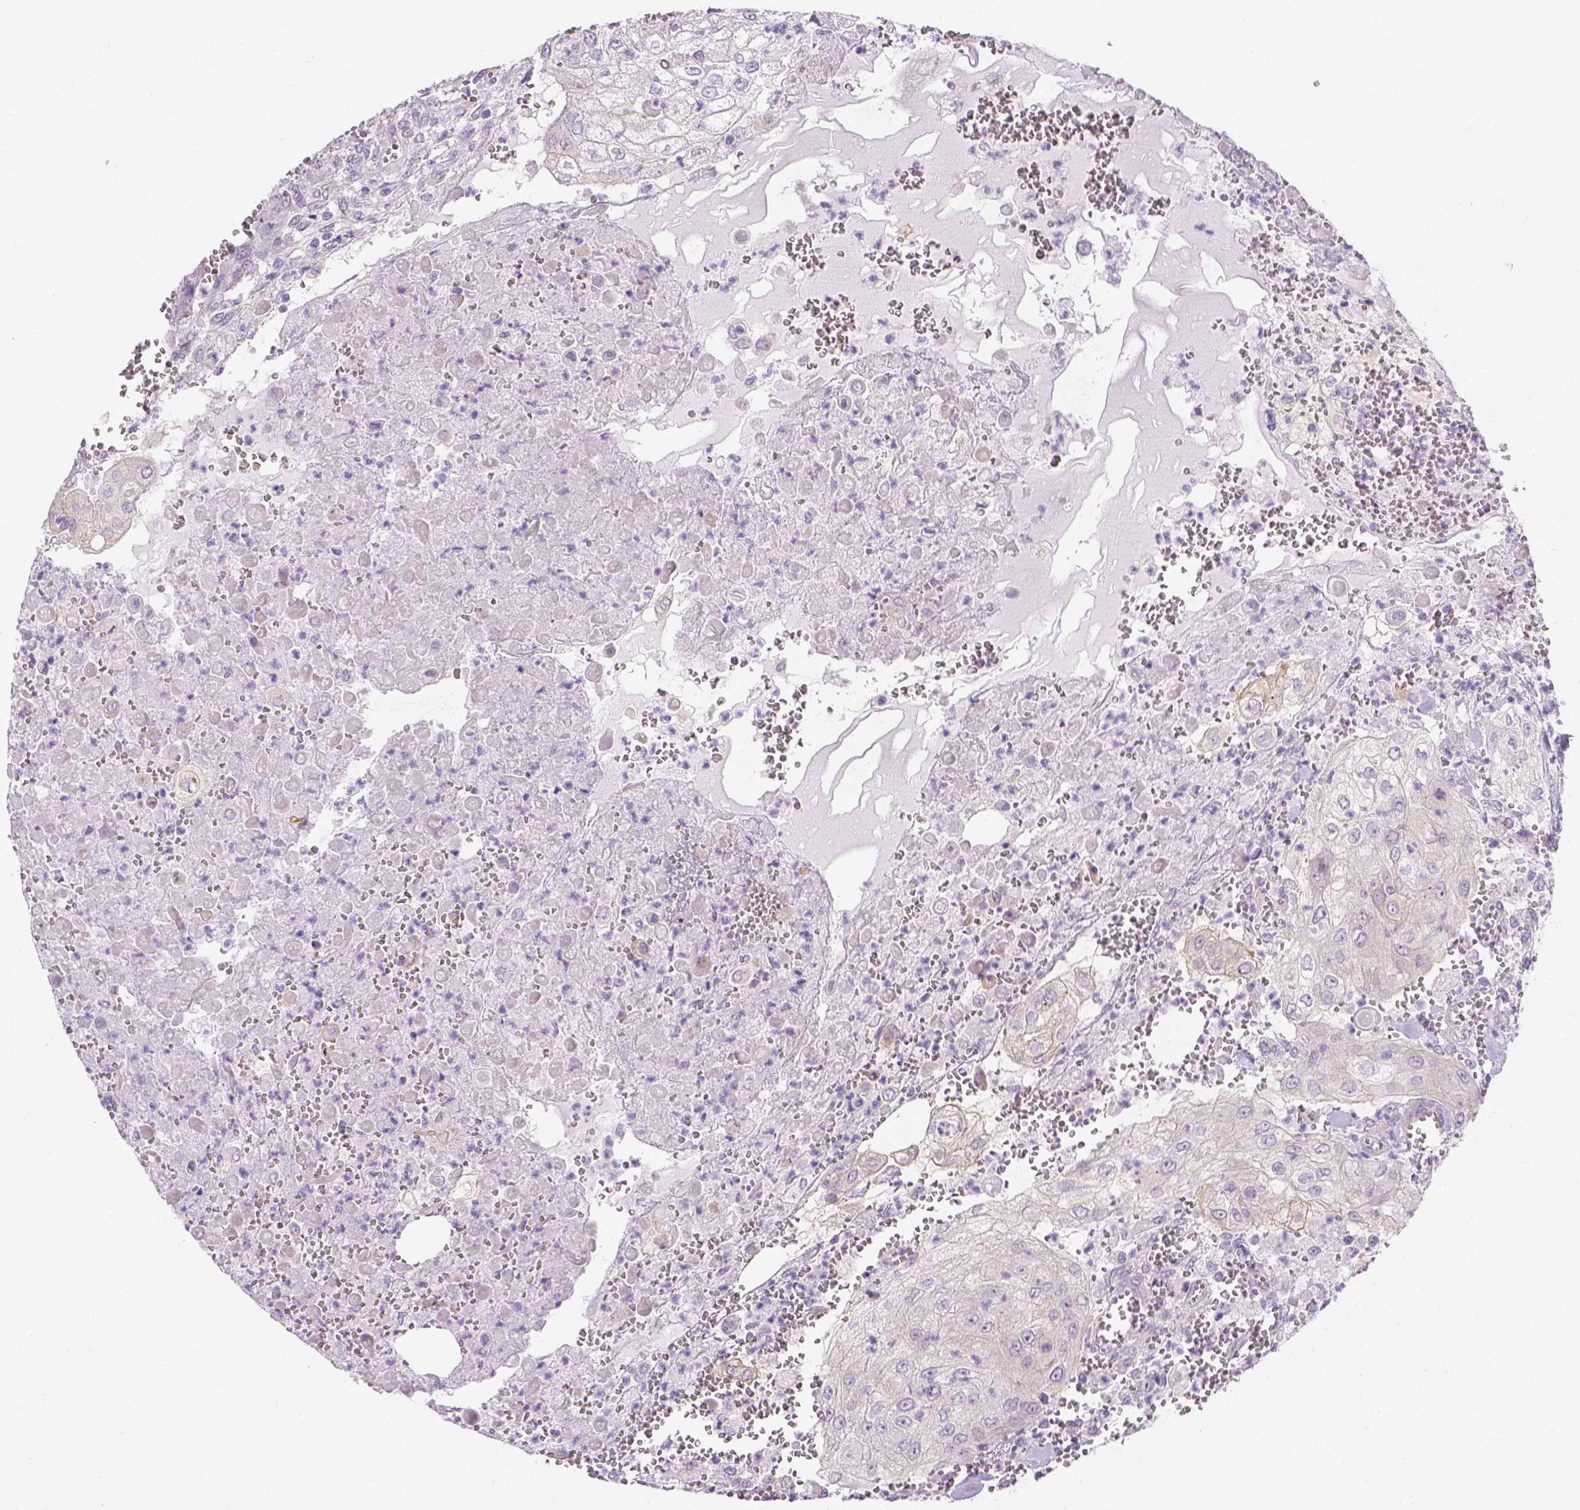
{"staining": {"intensity": "negative", "quantity": "none", "location": "none"}, "tissue": "urothelial cancer", "cell_type": "Tumor cells", "image_type": "cancer", "snomed": [{"axis": "morphology", "description": "Urothelial carcinoma, High grade"}, {"axis": "topography", "description": "Urinary bladder"}], "caption": "DAB immunohistochemical staining of human urothelial cancer demonstrates no significant staining in tumor cells.", "gene": "CACNB1", "patient": {"sex": "male", "age": 62}}